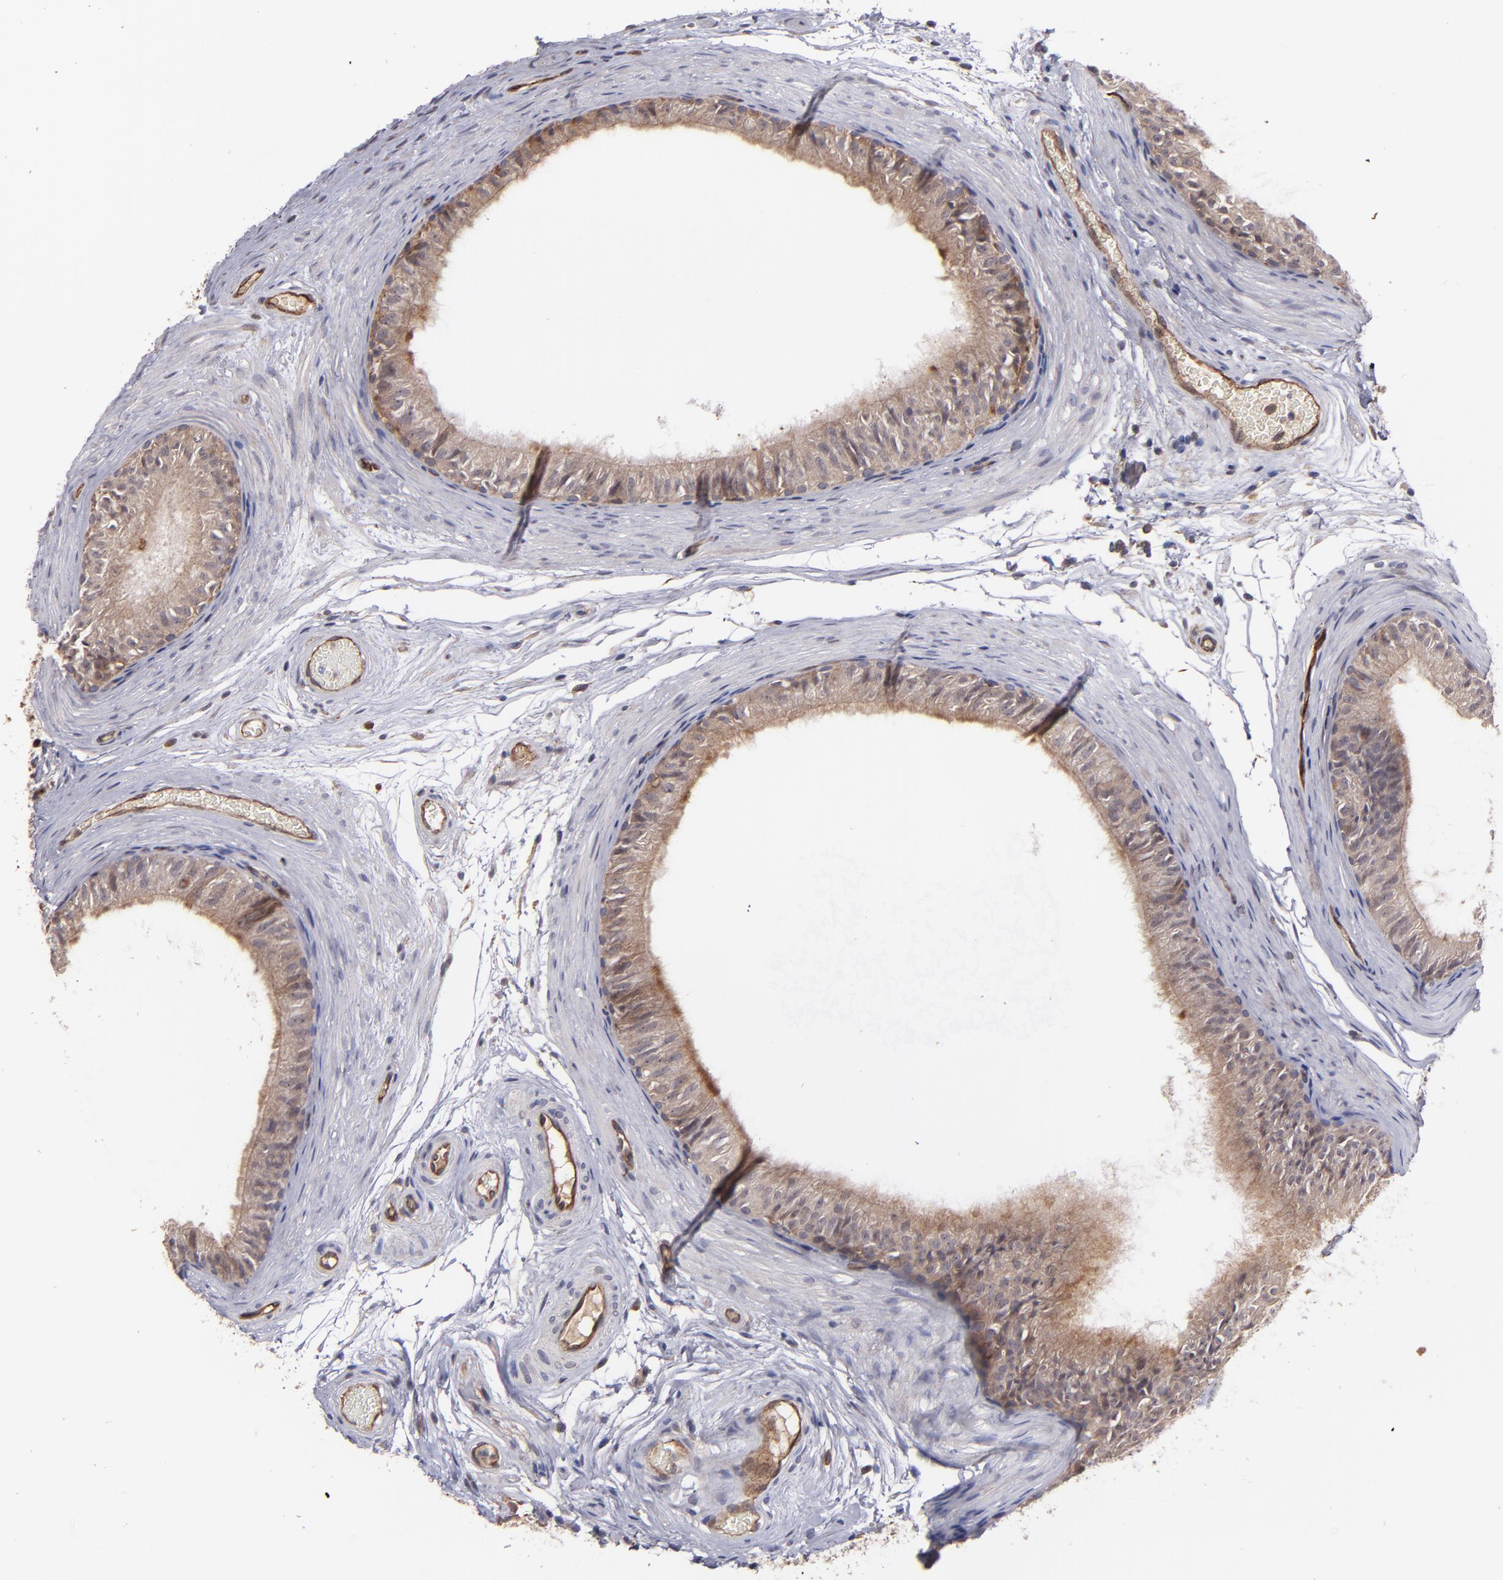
{"staining": {"intensity": "moderate", "quantity": ">75%", "location": "cytoplasmic/membranous"}, "tissue": "epididymis", "cell_type": "Glandular cells", "image_type": "normal", "snomed": [{"axis": "morphology", "description": "Normal tissue, NOS"}, {"axis": "topography", "description": "Testis"}, {"axis": "topography", "description": "Epididymis"}], "caption": "Protein positivity by immunohistochemistry exhibits moderate cytoplasmic/membranous positivity in approximately >75% of glandular cells in normal epididymis. Immunohistochemistry stains the protein in brown and the nuclei are stained blue.", "gene": "ICAM1", "patient": {"sex": "male", "age": 36}}